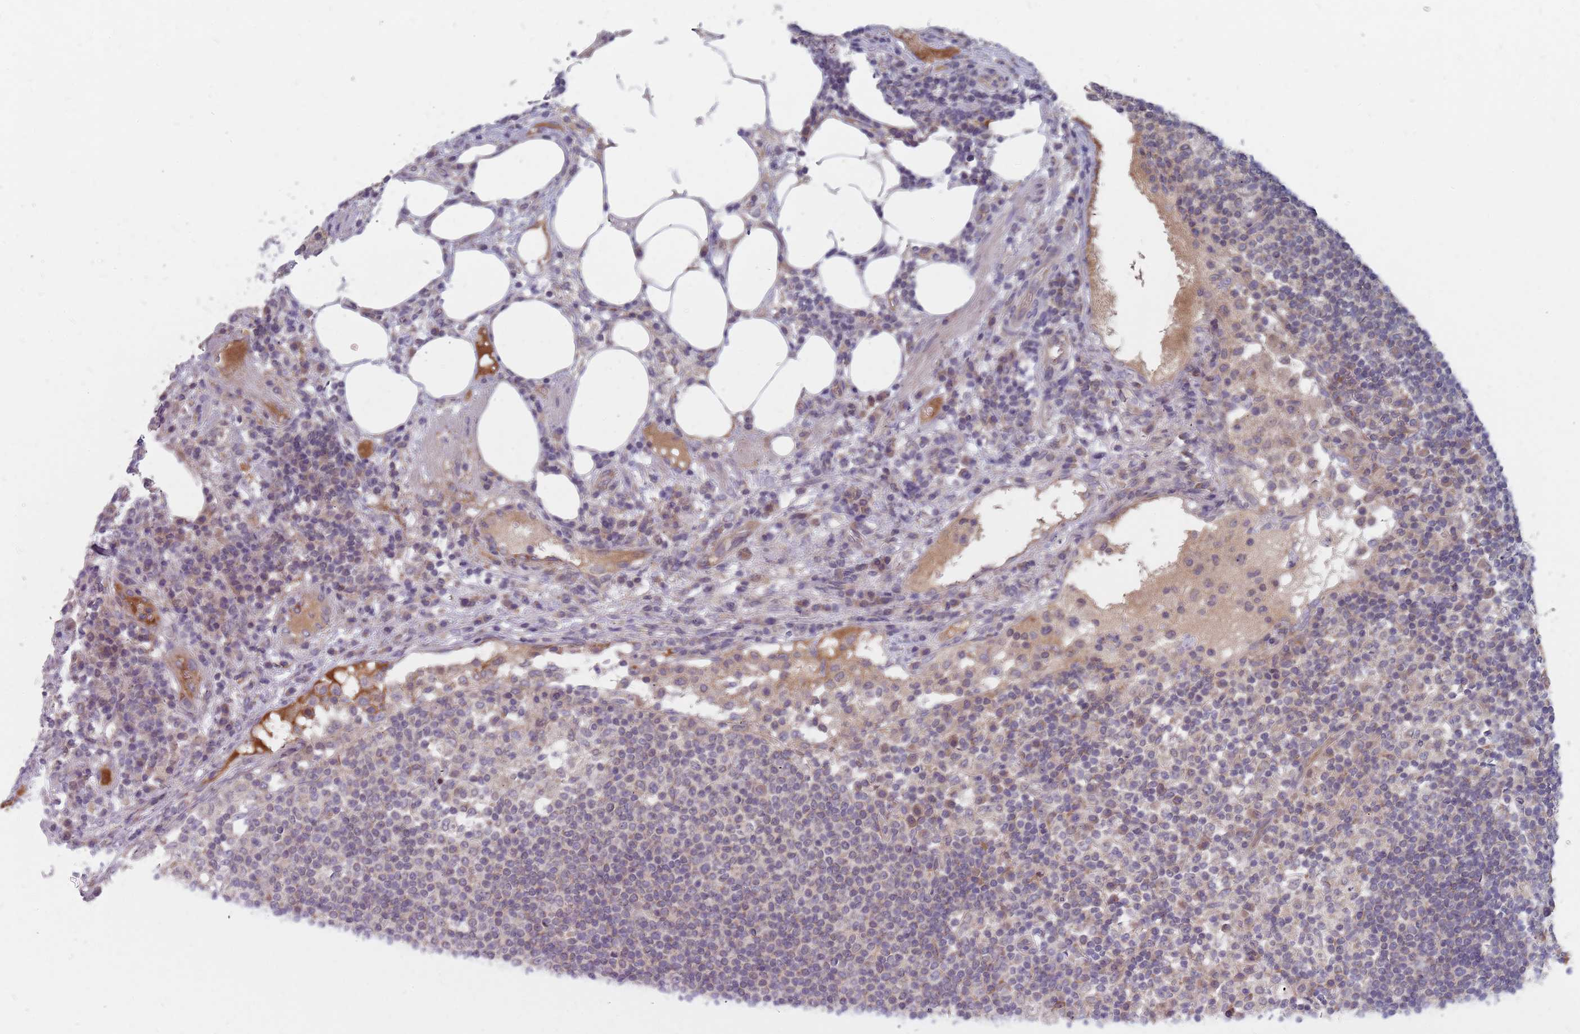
{"staining": {"intensity": "negative", "quantity": "none", "location": "none"}, "tissue": "lymph node", "cell_type": "Germinal center cells", "image_type": "normal", "snomed": [{"axis": "morphology", "description": "Normal tissue, NOS"}, {"axis": "topography", "description": "Lymph node"}], "caption": "Immunohistochemistry (IHC) image of unremarkable lymph node: lymph node stained with DAB exhibits no significant protein positivity in germinal center cells.", "gene": "CMTR2", "patient": {"sex": "female", "age": 53}}